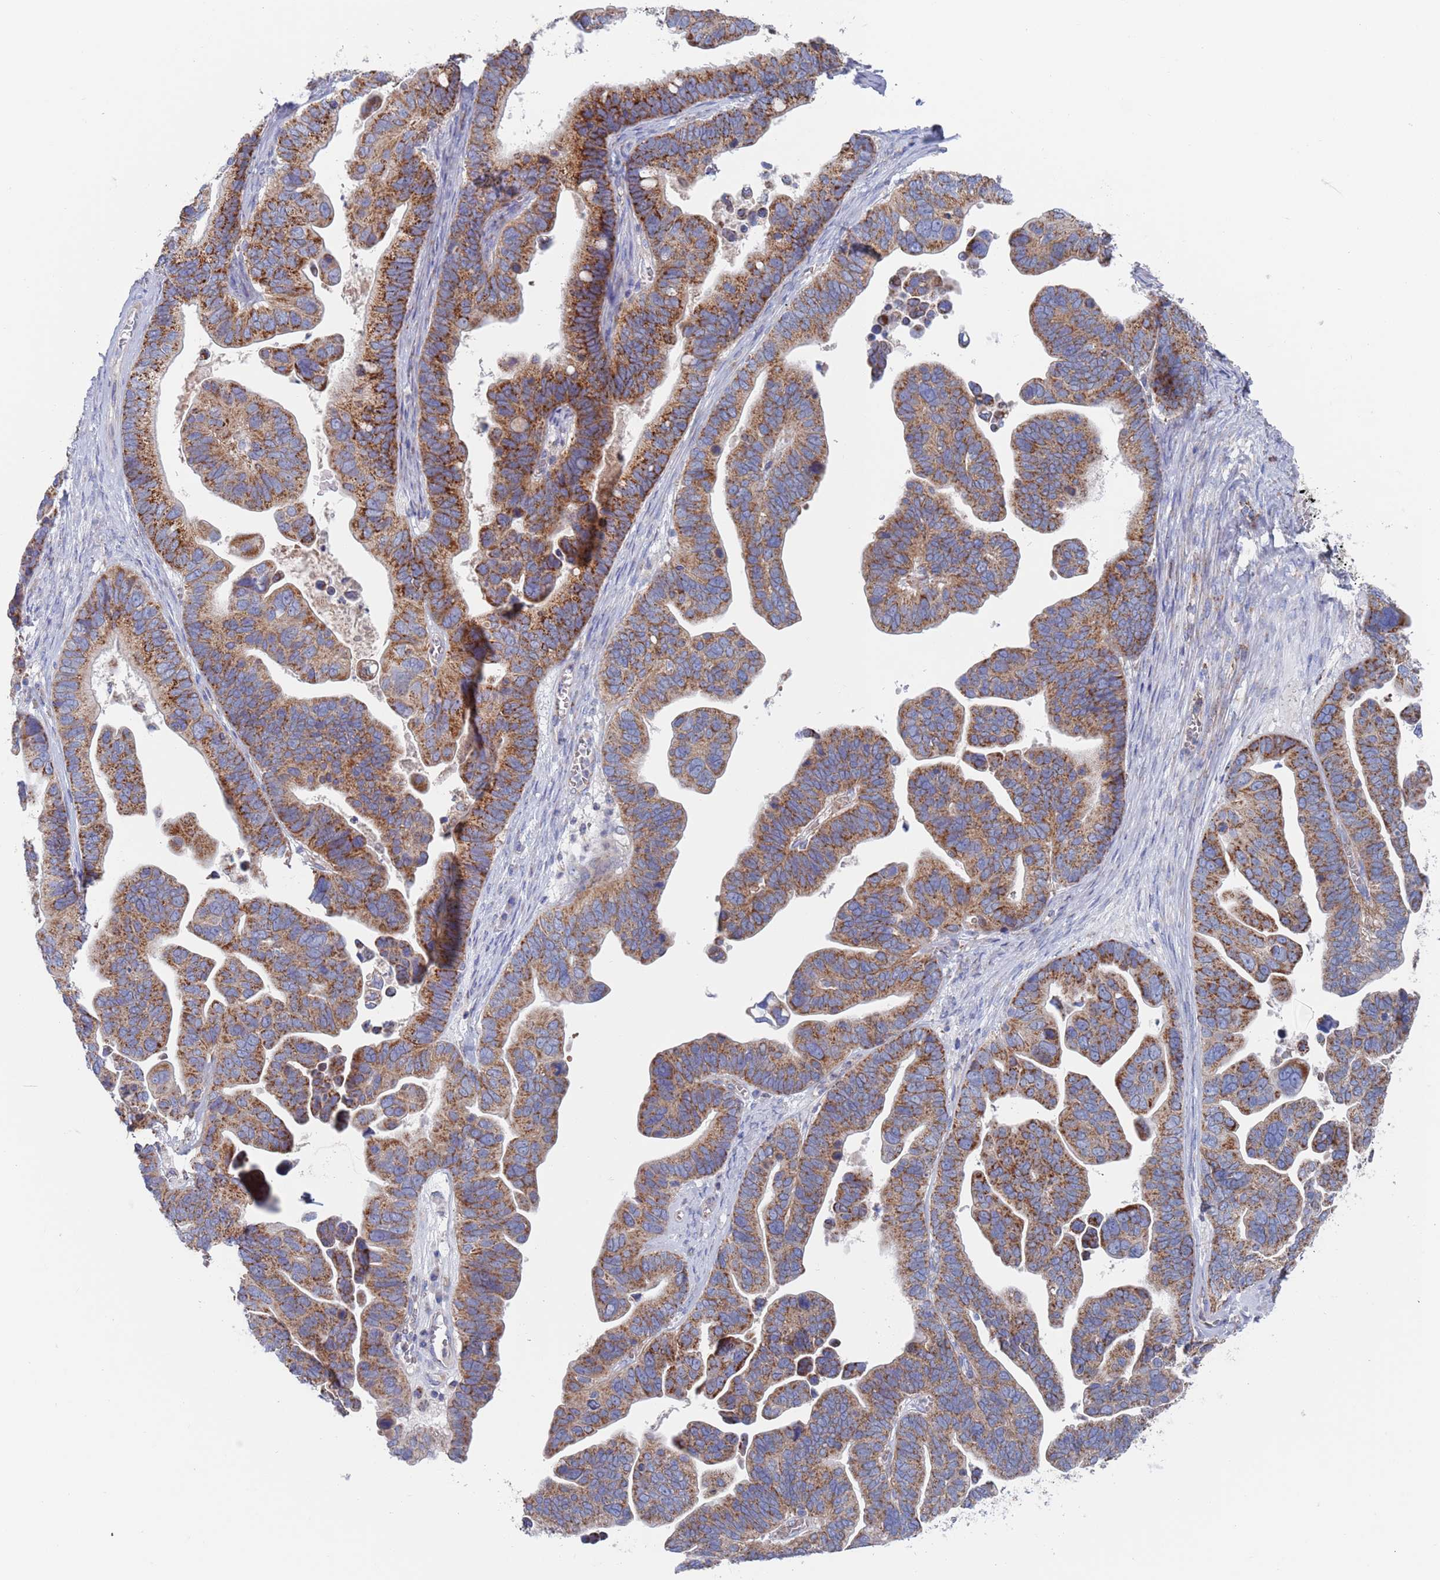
{"staining": {"intensity": "strong", "quantity": ">75%", "location": "cytoplasmic/membranous"}, "tissue": "ovarian cancer", "cell_type": "Tumor cells", "image_type": "cancer", "snomed": [{"axis": "morphology", "description": "Cystadenocarcinoma, serous, NOS"}, {"axis": "topography", "description": "Ovary"}], "caption": "Protein expression by immunohistochemistry (IHC) demonstrates strong cytoplasmic/membranous positivity in approximately >75% of tumor cells in ovarian cancer. (Brightfield microscopy of DAB IHC at high magnification).", "gene": "CHCHD6", "patient": {"sex": "female", "age": 56}}